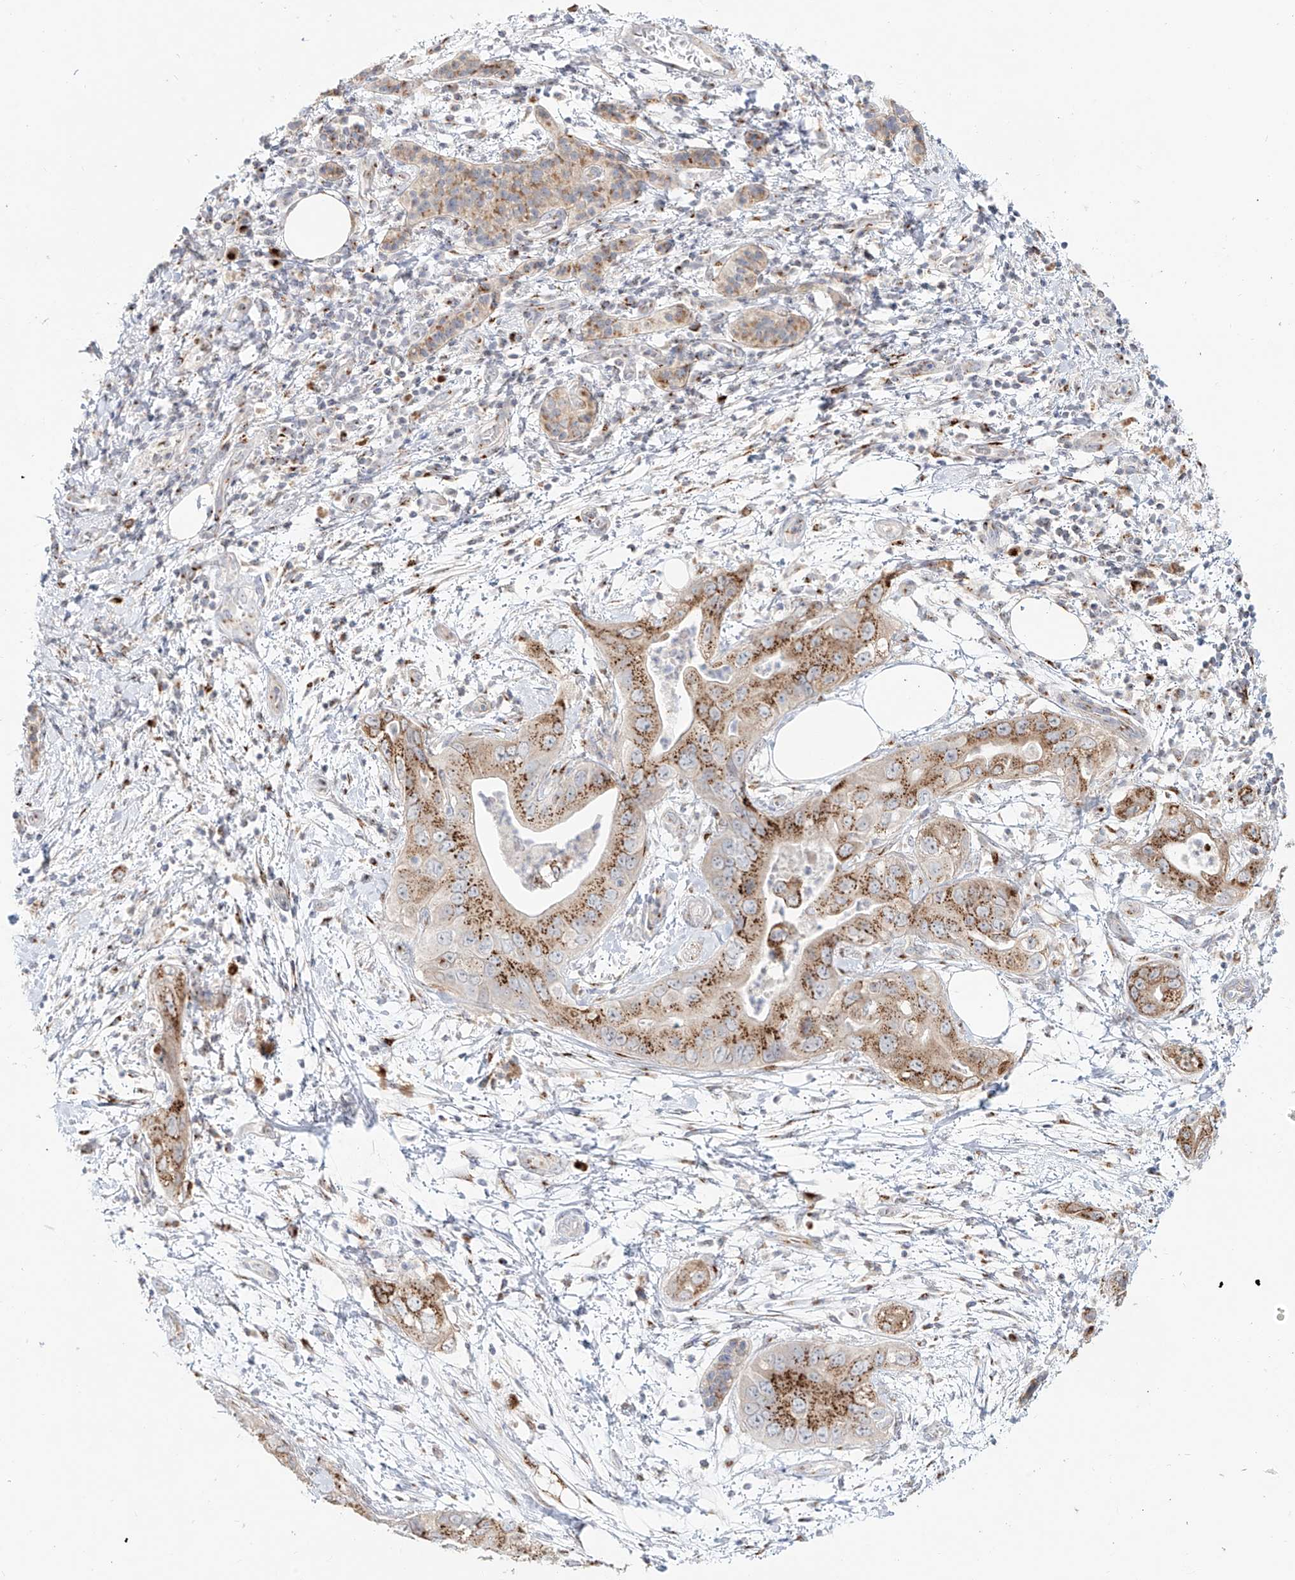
{"staining": {"intensity": "moderate", "quantity": ">75%", "location": "cytoplasmic/membranous"}, "tissue": "pancreatic cancer", "cell_type": "Tumor cells", "image_type": "cancer", "snomed": [{"axis": "morphology", "description": "Adenocarcinoma, NOS"}, {"axis": "topography", "description": "Pancreas"}], "caption": "IHC histopathology image of neoplastic tissue: human pancreatic adenocarcinoma stained using IHC displays medium levels of moderate protein expression localized specifically in the cytoplasmic/membranous of tumor cells, appearing as a cytoplasmic/membranous brown color.", "gene": "BSDC1", "patient": {"sex": "female", "age": 78}}